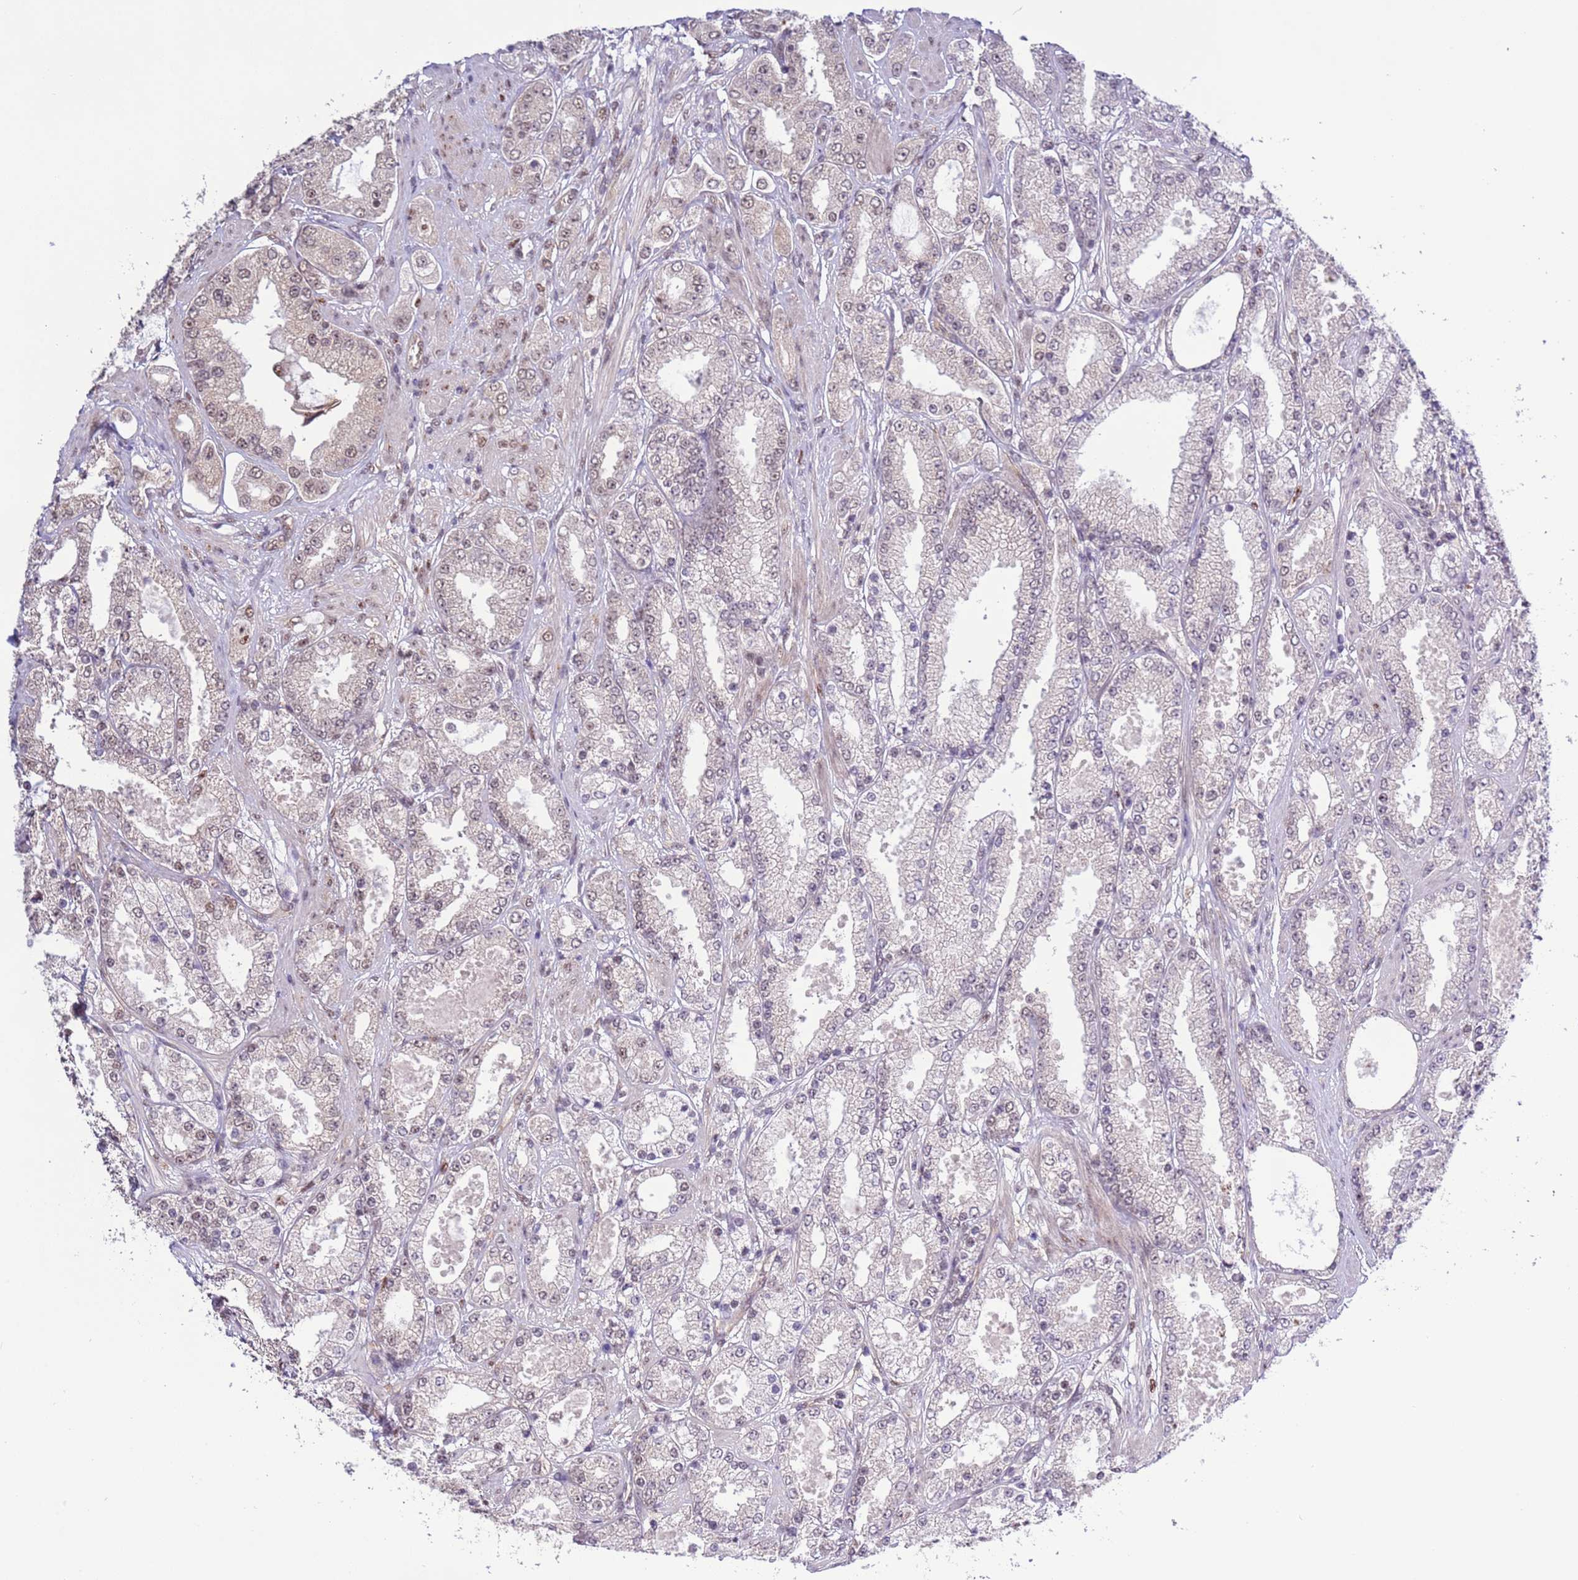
{"staining": {"intensity": "weak", "quantity": "<25%", "location": "nuclear"}, "tissue": "prostate cancer", "cell_type": "Tumor cells", "image_type": "cancer", "snomed": [{"axis": "morphology", "description": "Adenocarcinoma, High grade"}, {"axis": "topography", "description": "Prostate"}], "caption": "Immunohistochemical staining of human adenocarcinoma (high-grade) (prostate) shows no significant expression in tumor cells. The staining was performed using DAB (3,3'-diaminobenzidine) to visualize the protein expression in brown, while the nuclei were stained in blue with hematoxylin (Magnification: 20x).", "gene": "PRPF6", "patient": {"sex": "male", "age": 68}}